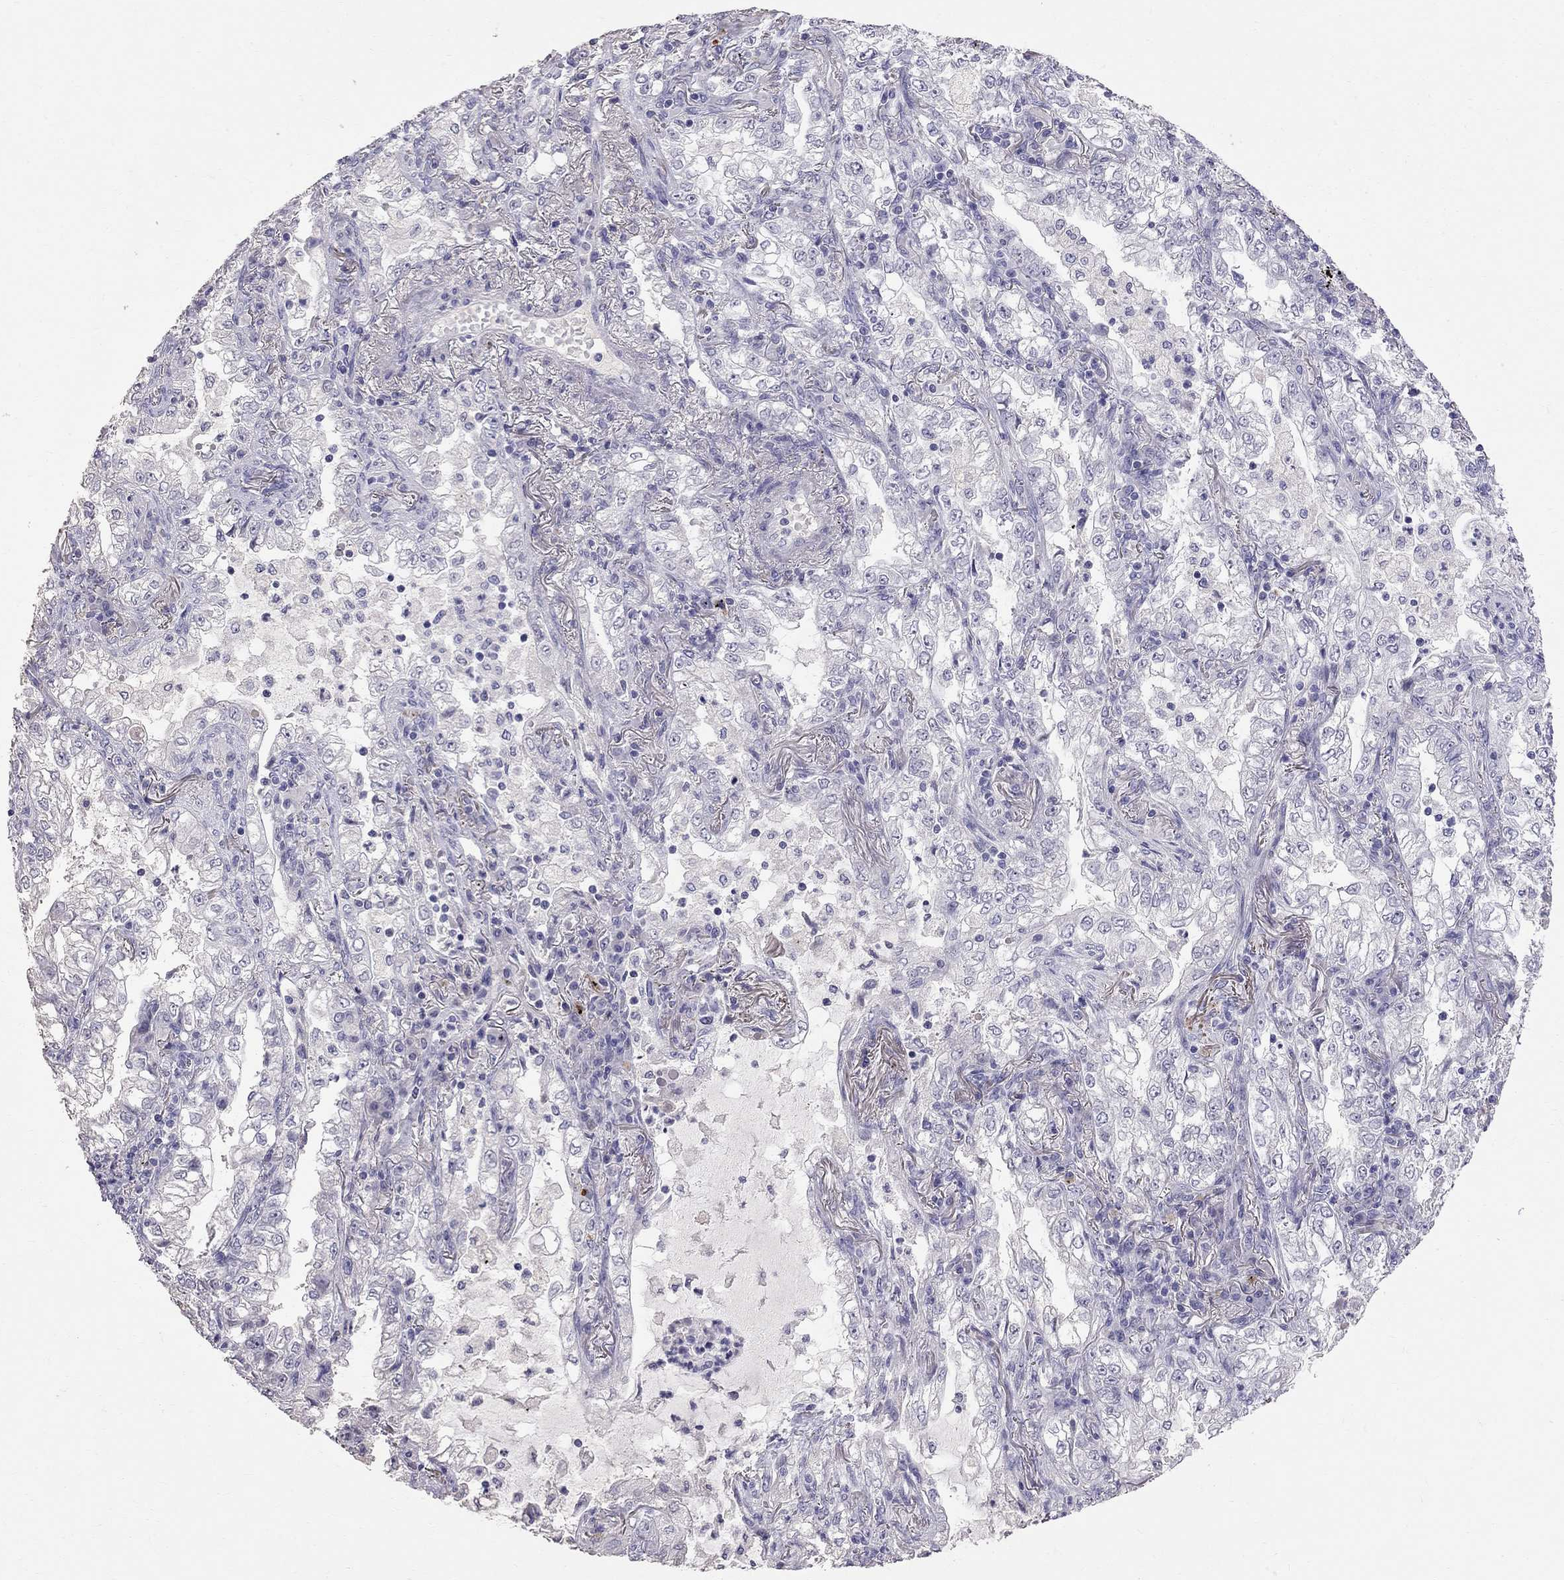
{"staining": {"intensity": "negative", "quantity": "none", "location": "none"}, "tissue": "lung cancer", "cell_type": "Tumor cells", "image_type": "cancer", "snomed": [{"axis": "morphology", "description": "Adenocarcinoma, NOS"}, {"axis": "topography", "description": "Lung"}], "caption": "This is an IHC histopathology image of human lung adenocarcinoma. There is no positivity in tumor cells.", "gene": "CFAP91", "patient": {"sex": "female", "age": 73}}